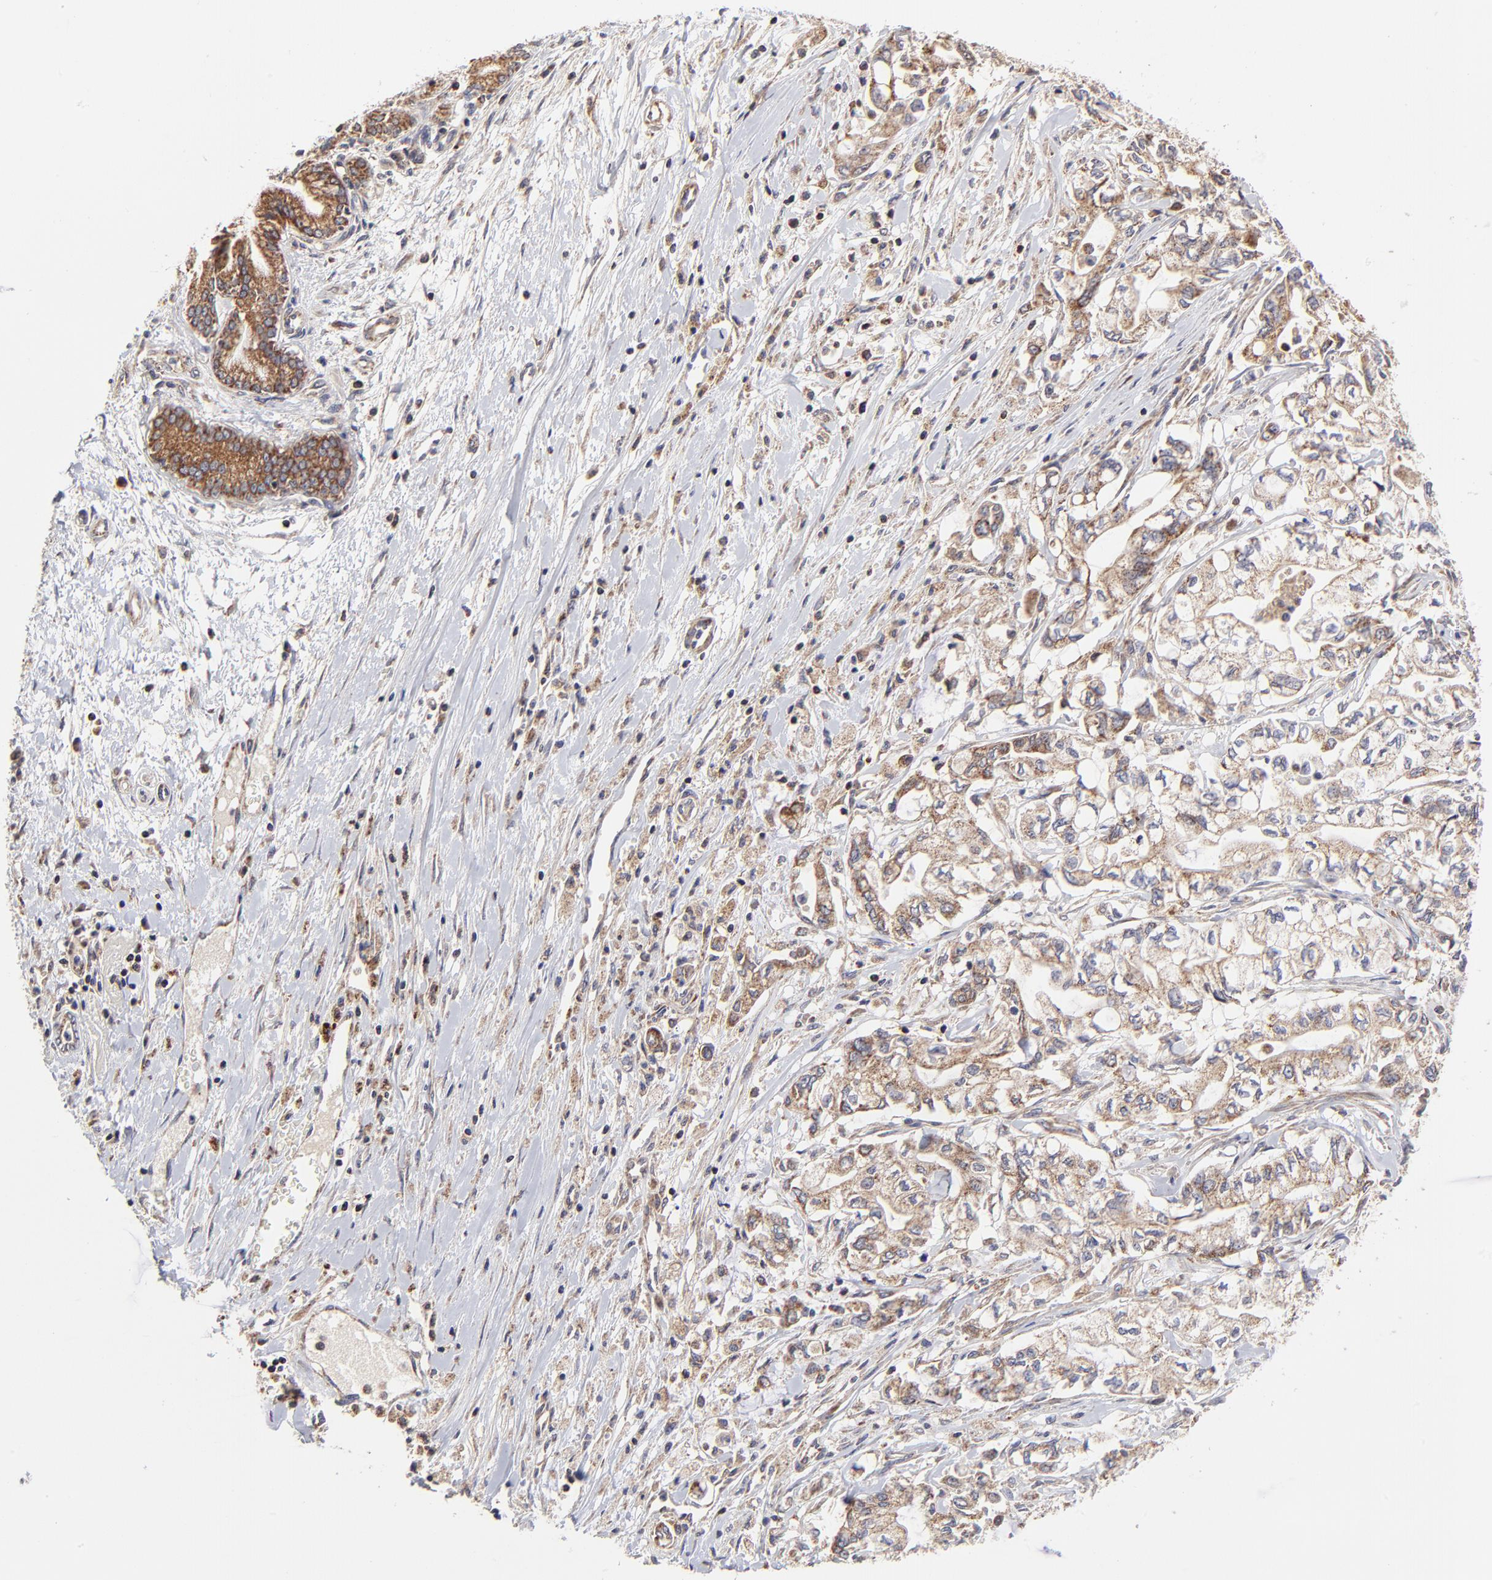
{"staining": {"intensity": "weak", "quantity": ">75%", "location": "cytoplasmic/membranous"}, "tissue": "pancreatic cancer", "cell_type": "Tumor cells", "image_type": "cancer", "snomed": [{"axis": "morphology", "description": "Adenocarcinoma, NOS"}, {"axis": "topography", "description": "Pancreas"}], "caption": "An image showing weak cytoplasmic/membranous staining in approximately >75% of tumor cells in pancreatic adenocarcinoma, as visualized by brown immunohistochemical staining.", "gene": "MAP2K7", "patient": {"sex": "male", "age": 79}}